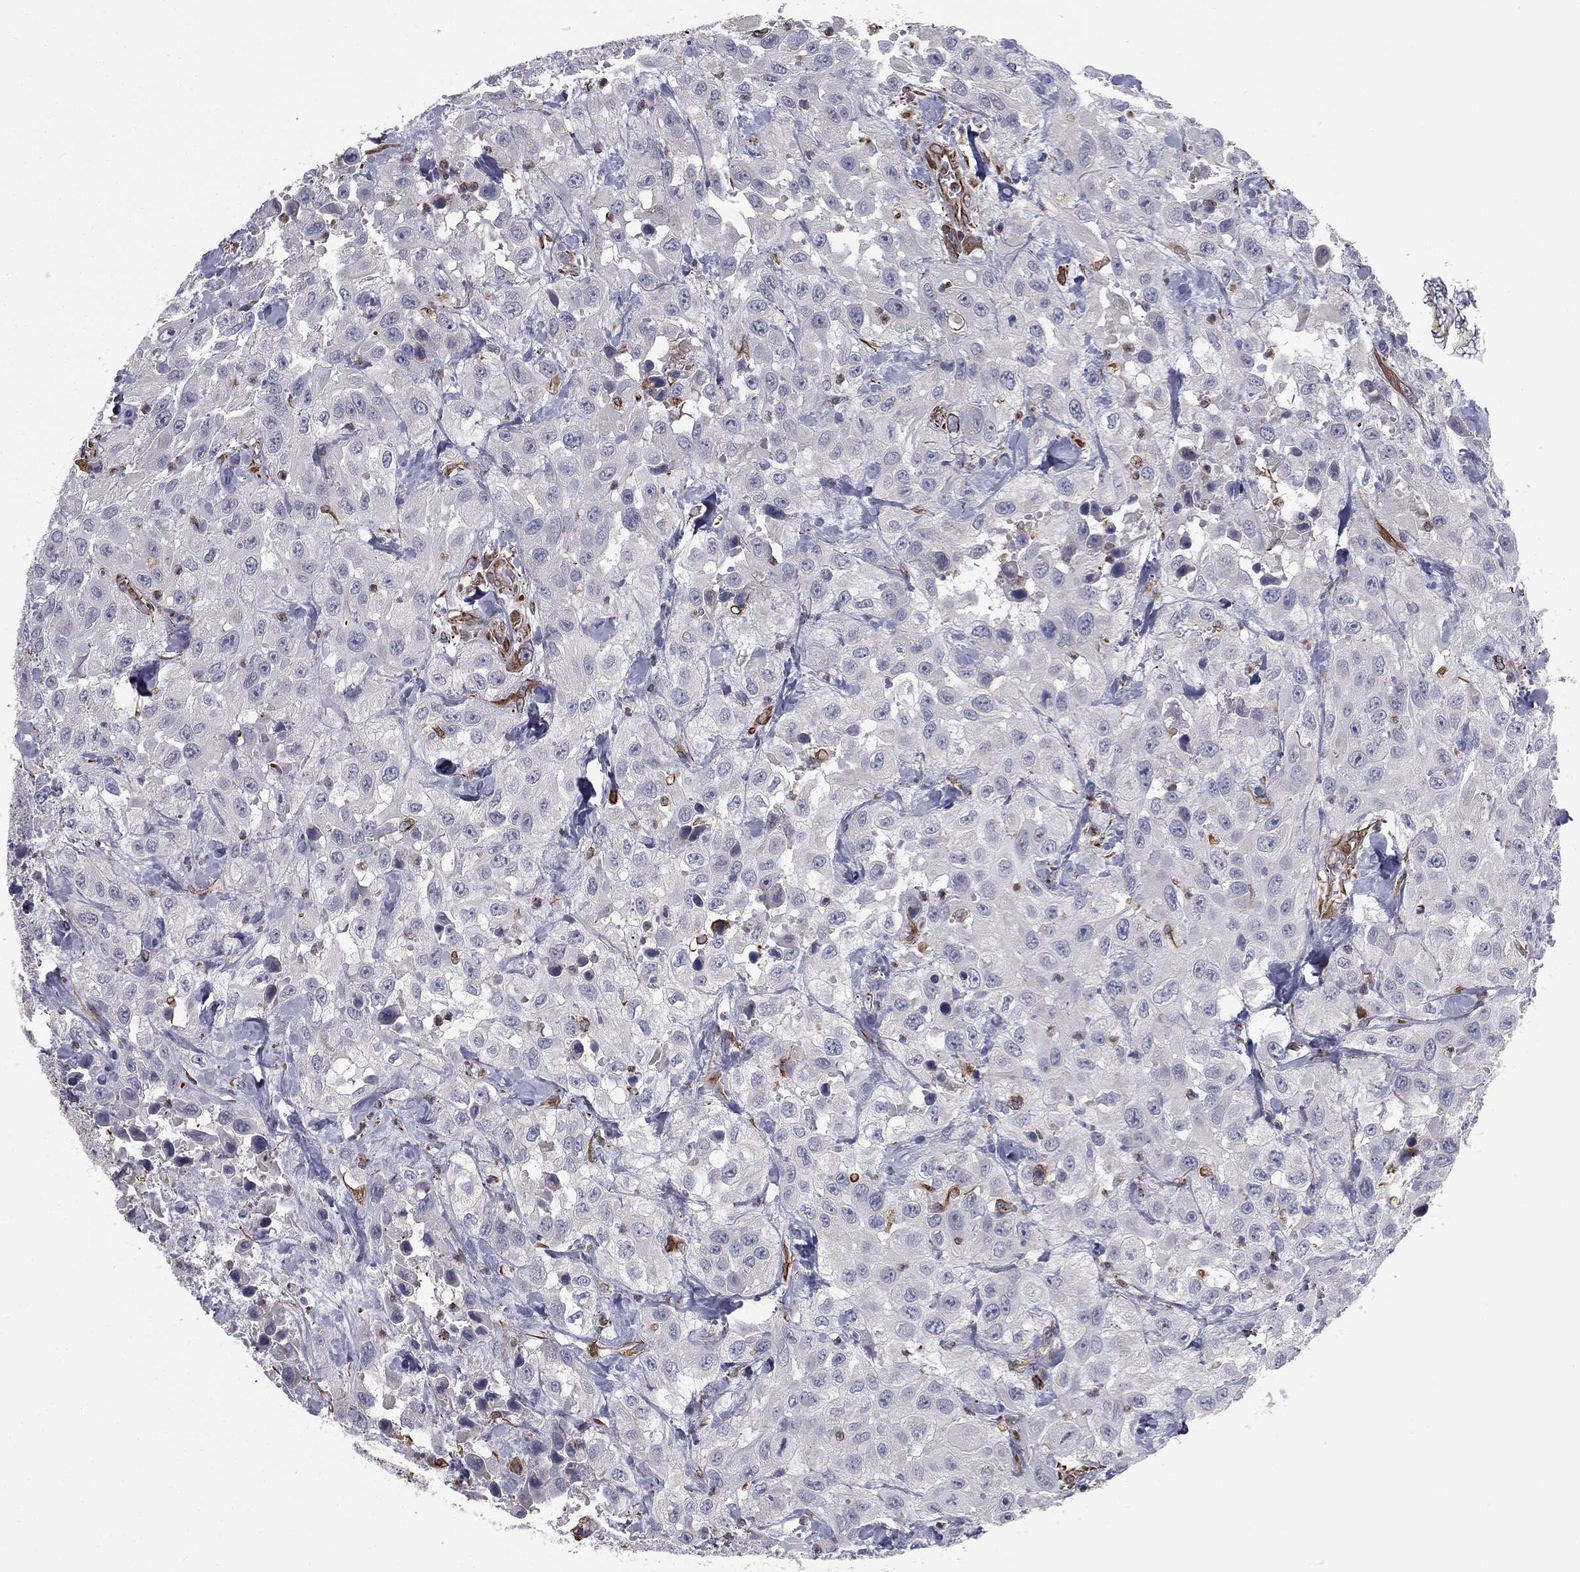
{"staining": {"intensity": "negative", "quantity": "none", "location": "none"}, "tissue": "urothelial cancer", "cell_type": "Tumor cells", "image_type": "cancer", "snomed": [{"axis": "morphology", "description": "Urothelial carcinoma, High grade"}, {"axis": "topography", "description": "Urinary bladder"}], "caption": "IHC photomicrograph of urothelial cancer stained for a protein (brown), which exhibits no expression in tumor cells. (DAB (3,3'-diaminobenzidine) immunohistochemistry (IHC), high magnification).", "gene": "SCUBE1", "patient": {"sex": "male", "age": 79}}